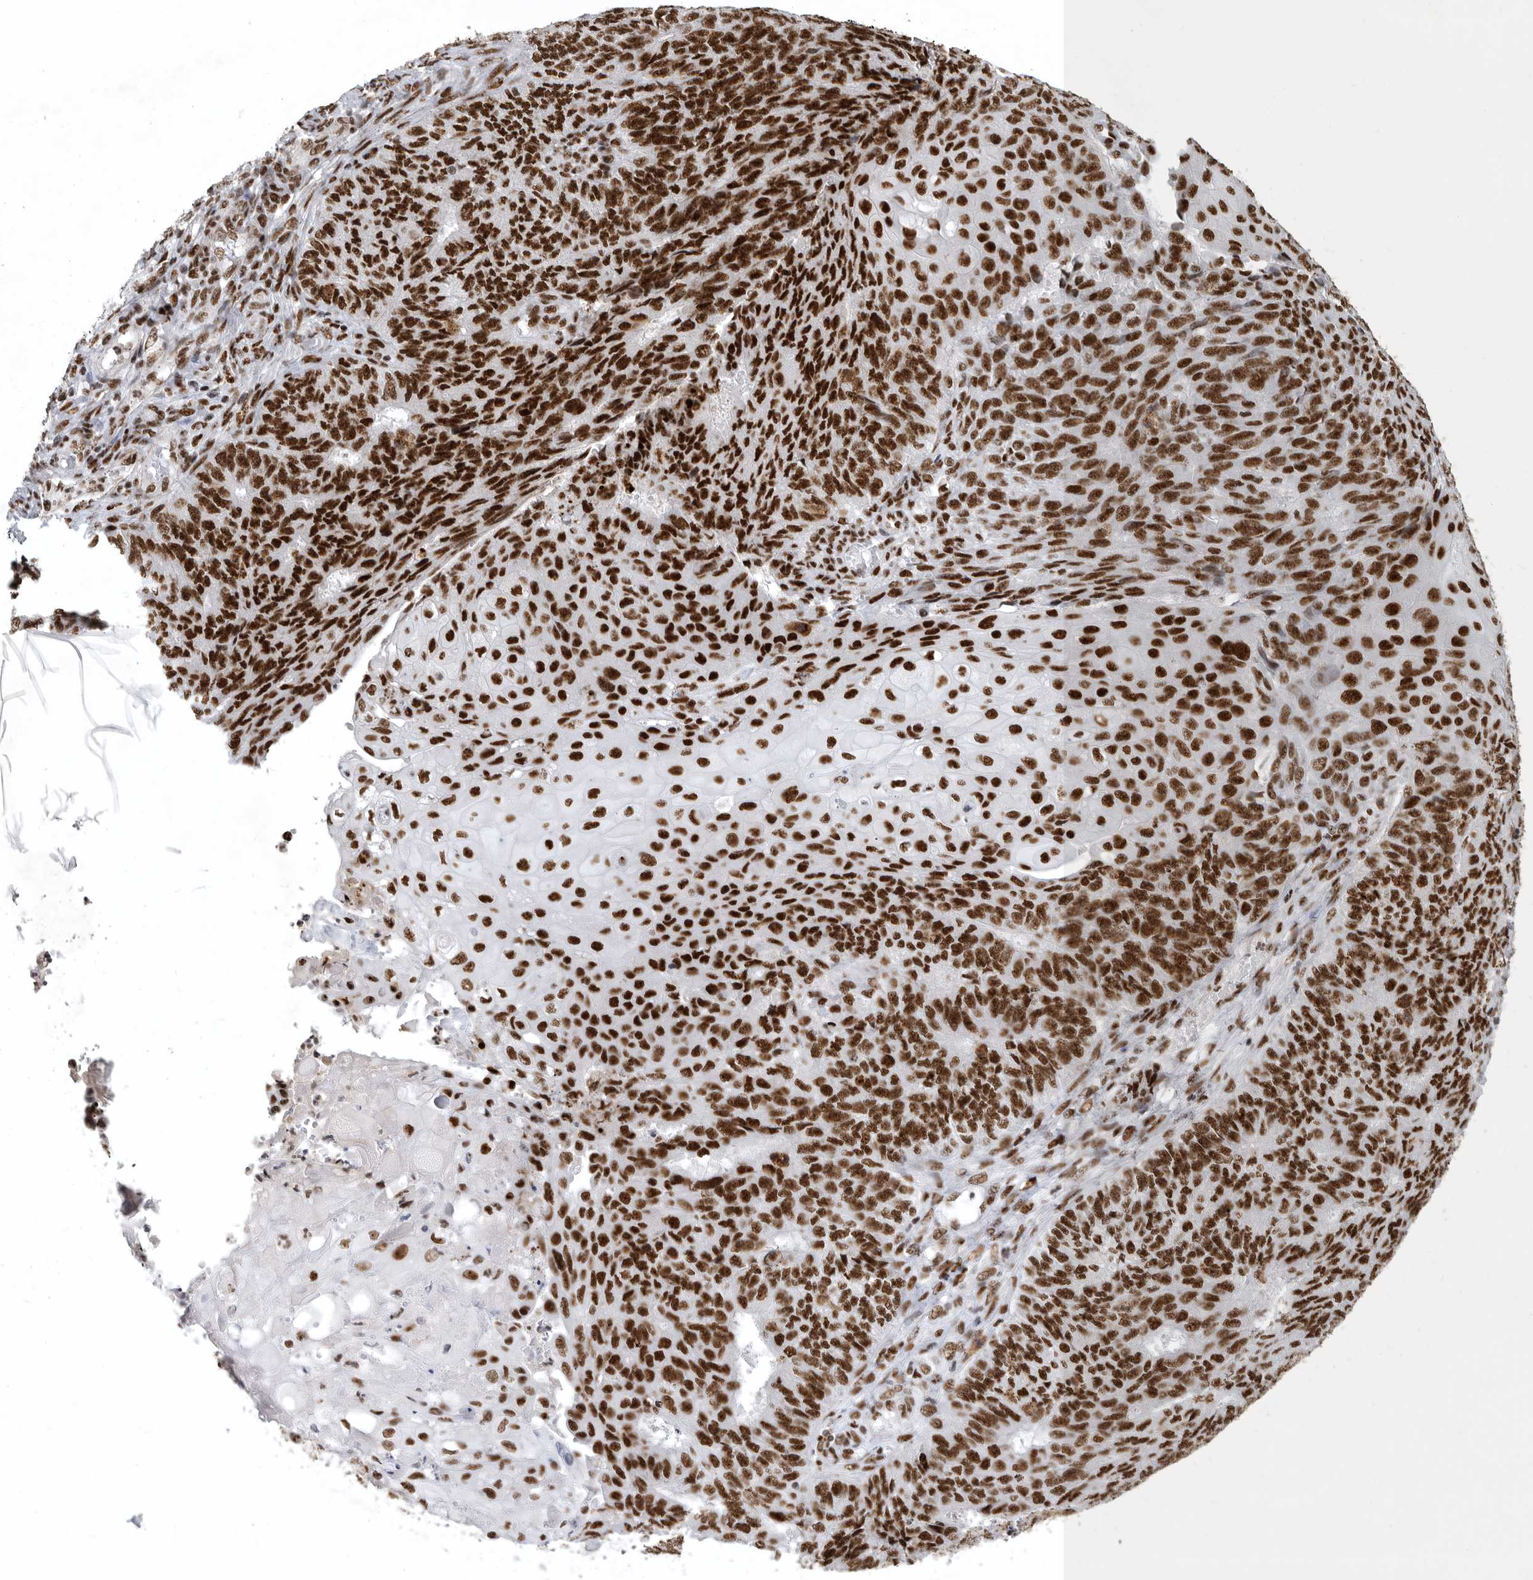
{"staining": {"intensity": "strong", "quantity": ">75%", "location": "nuclear"}, "tissue": "endometrial cancer", "cell_type": "Tumor cells", "image_type": "cancer", "snomed": [{"axis": "morphology", "description": "Adenocarcinoma, NOS"}, {"axis": "topography", "description": "Endometrium"}], "caption": "Endometrial cancer was stained to show a protein in brown. There is high levels of strong nuclear staining in about >75% of tumor cells.", "gene": "BCLAF1", "patient": {"sex": "female", "age": 32}}